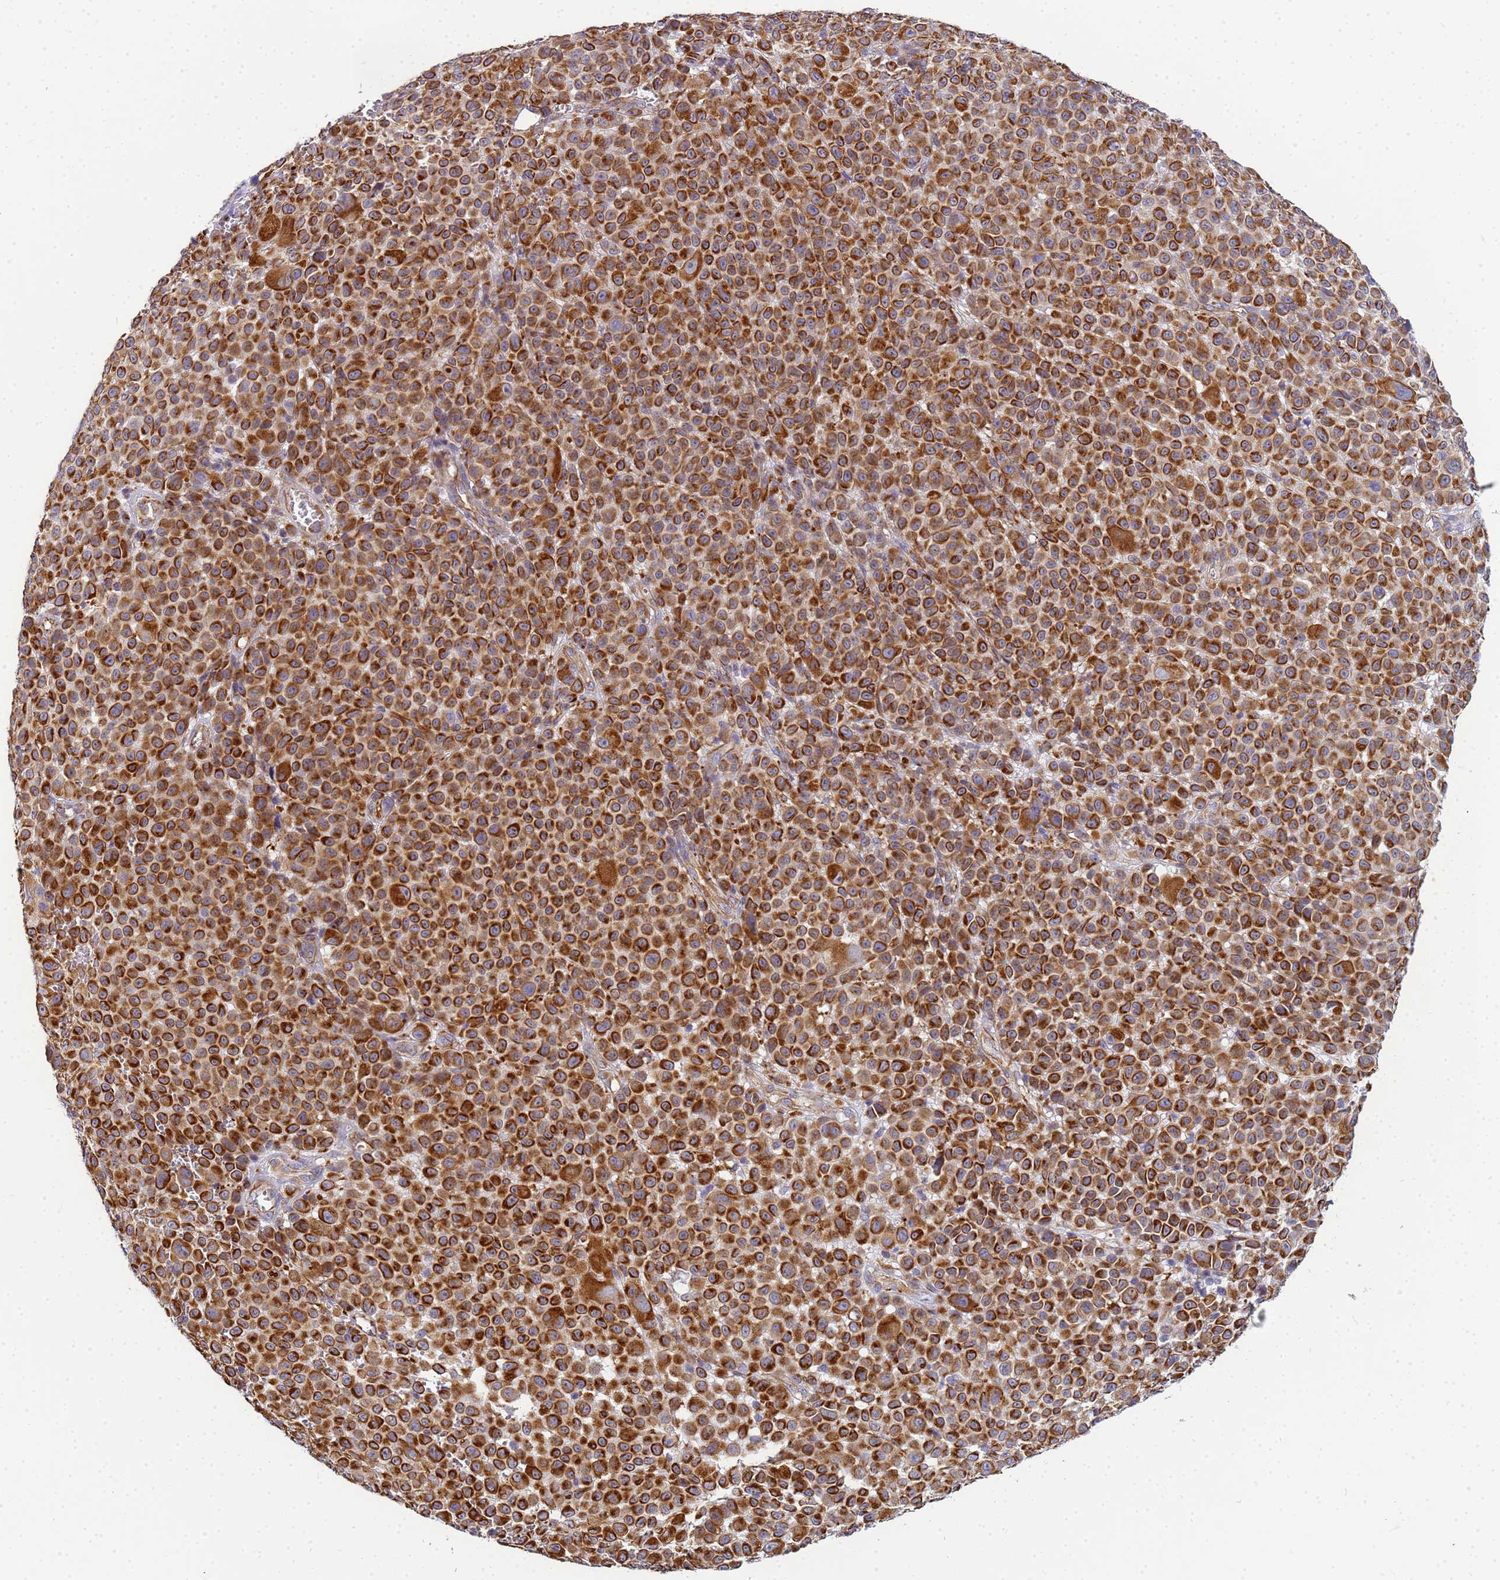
{"staining": {"intensity": "strong", "quantity": ">75%", "location": "cytoplasmic/membranous"}, "tissue": "melanoma", "cell_type": "Tumor cells", "image_type": "cancer", "snomed": [{"axis": "morphology", "description": "Malignant melanoma, NOS"}, {"axis": "topography", "description": "Skin"}], "caption": "Melanoma tissue reveals strong cytoplasmic/membranous positivity in about >75% of tumor cells", "gene": "UBXN2B", "patient": {"sex": "female", "age": 94}}